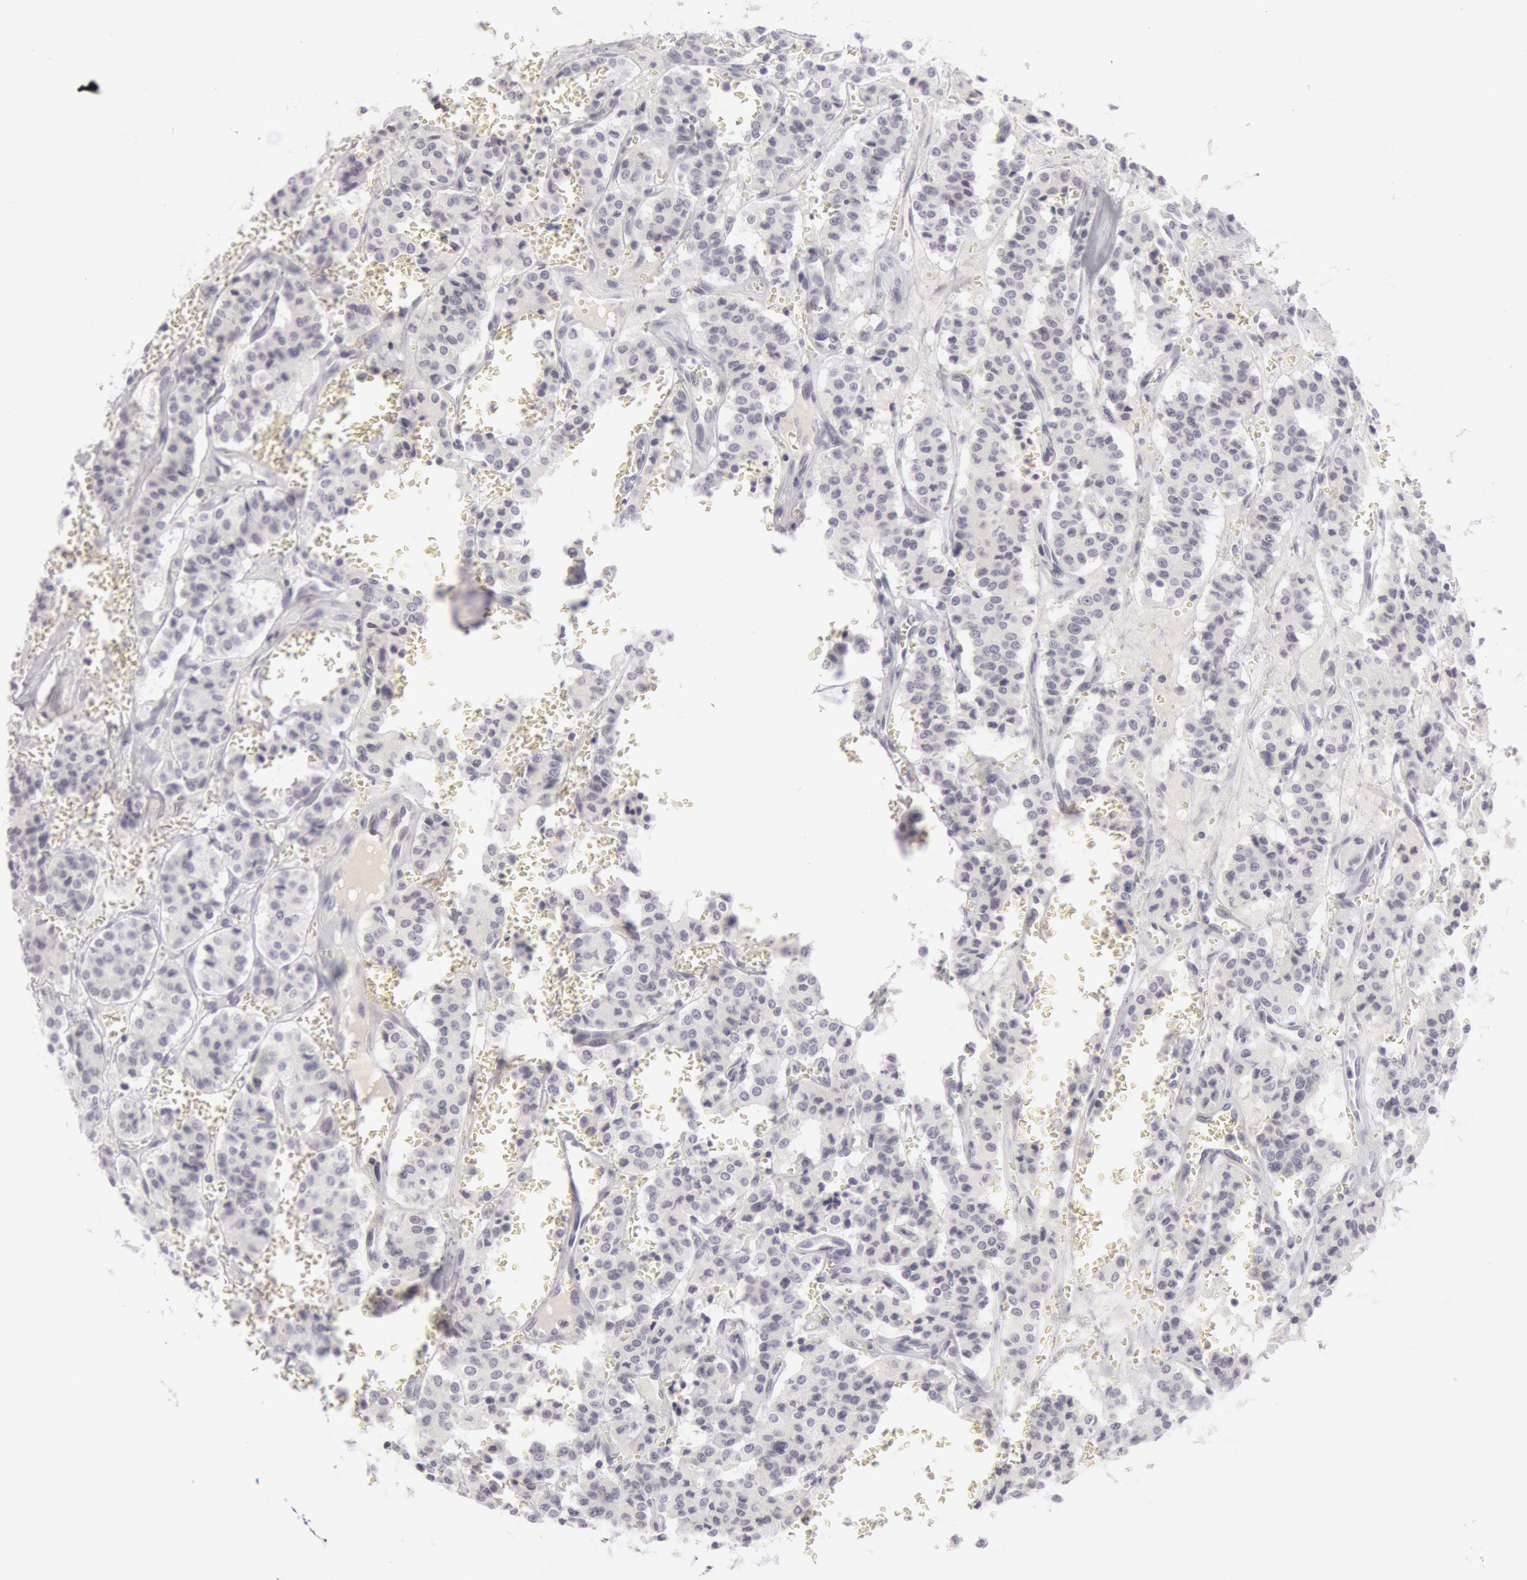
{"staining": {"intensity": "negative", "quantity": "none", "location": "none"}, "tissue": "carcinoid", "cell_type": "Tumor cells", "image_type": "cancer", "snomed": [{"axis": "morphology", "description": "Carcinoid, malignant, NOS"}, {"axis": "topography", "description": "Bronchus"}], "caption": "Tumor cells are negative for protein expression in human carcinoid. Nuclei are stained in blue.", "gene": "KRT16", "patient": {"sex": "male", "age": 55}}